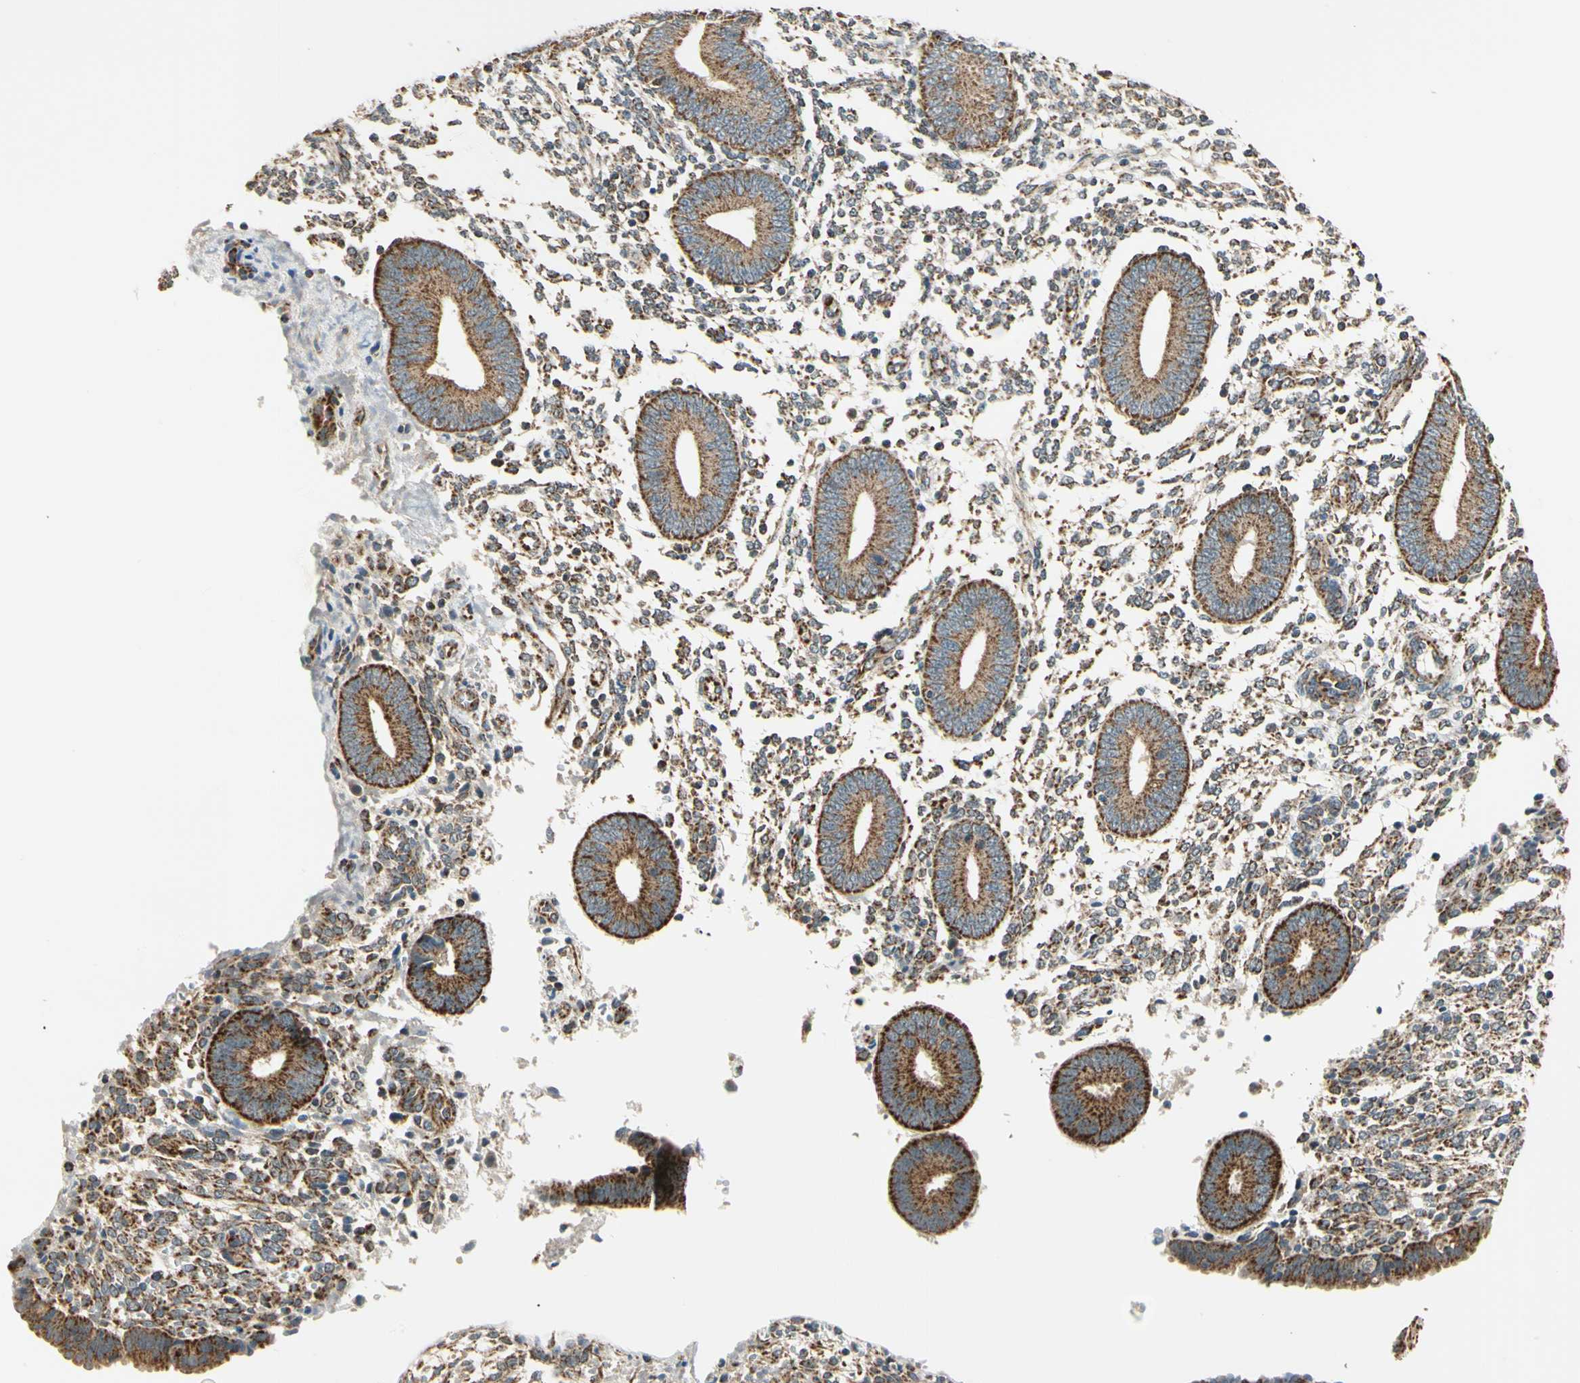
{"staining": {"intensity": "moderate", "quantity": "<25%", "location": "cytoplasmic/membranous"}, "tissue": "endometrium", "cell_type": "Cells in endometrial stroma", "image_type": "normal", "snomed": [{"axis": "morphology", "description": "Normal tissue, NOS"}, {"axis": "topography", "description": "Endometrium"}], "caption": "A low amount of moderate cytoplasmic/membranous expression is seen in about <25% of cells in endometrial stroma in normal endometrium.", "gene": "EPHB3", "patient": {"sex": "female", "age": 35}}